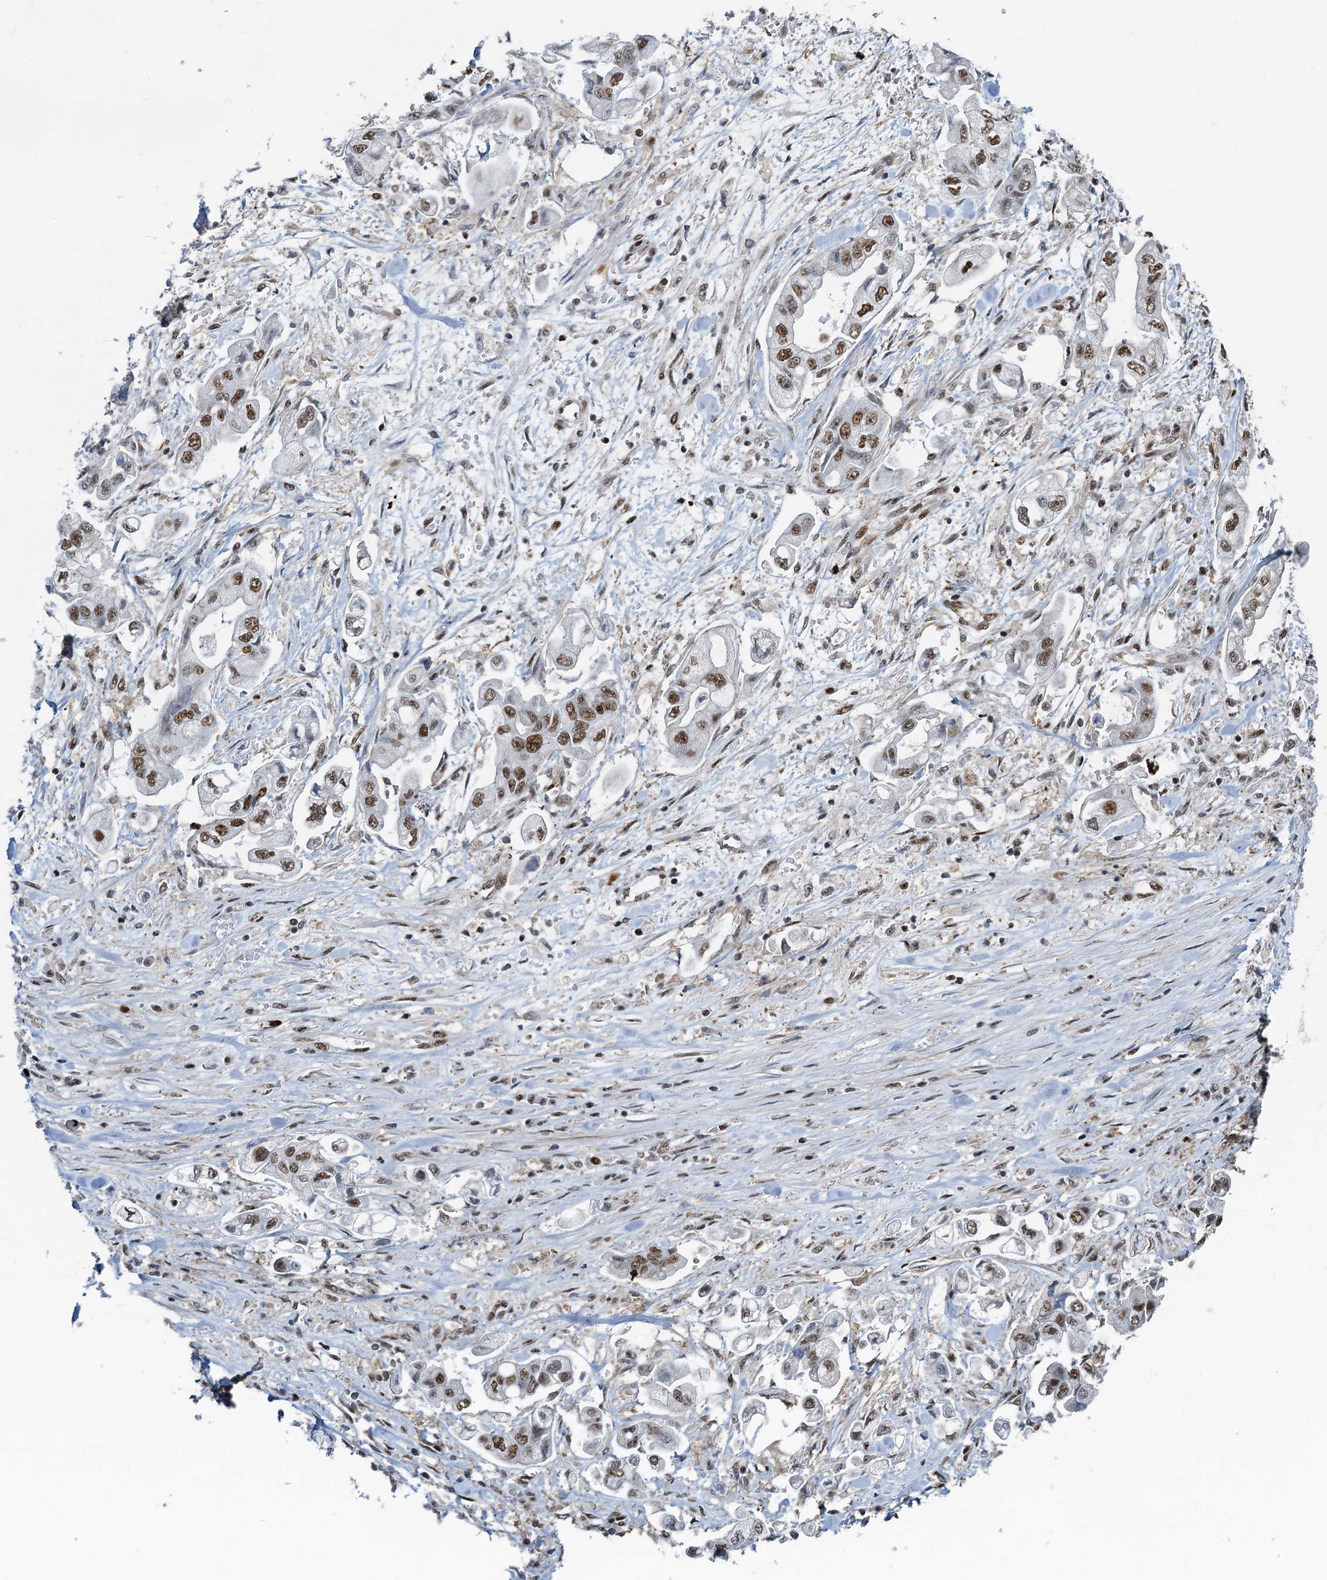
{"staining": {"intensity": "moderate", "quantity": ">75%", "location": "nuclear"}, "tissue": "stomach cancer", "cell_type": "Tumor cells", "image_type": "cancer", "snomed": [{"axis": "morphology", "description": "Adenocarcinoma, NOS"}, {"axis": "topography", "description": "Stomach"}], "caption": "Immunohistochemistry (IHC) of human stomach adenocarcinoma exhibits medium levels of moderate nuclear expression in approximately >75% of tumor cells. Using DAB (brown) and hematoxylin (blue) stains, captured at high magnification using brightfield microscopy.", "gene": "RBM26", "patient": {"sex": "male", "age": 62}}